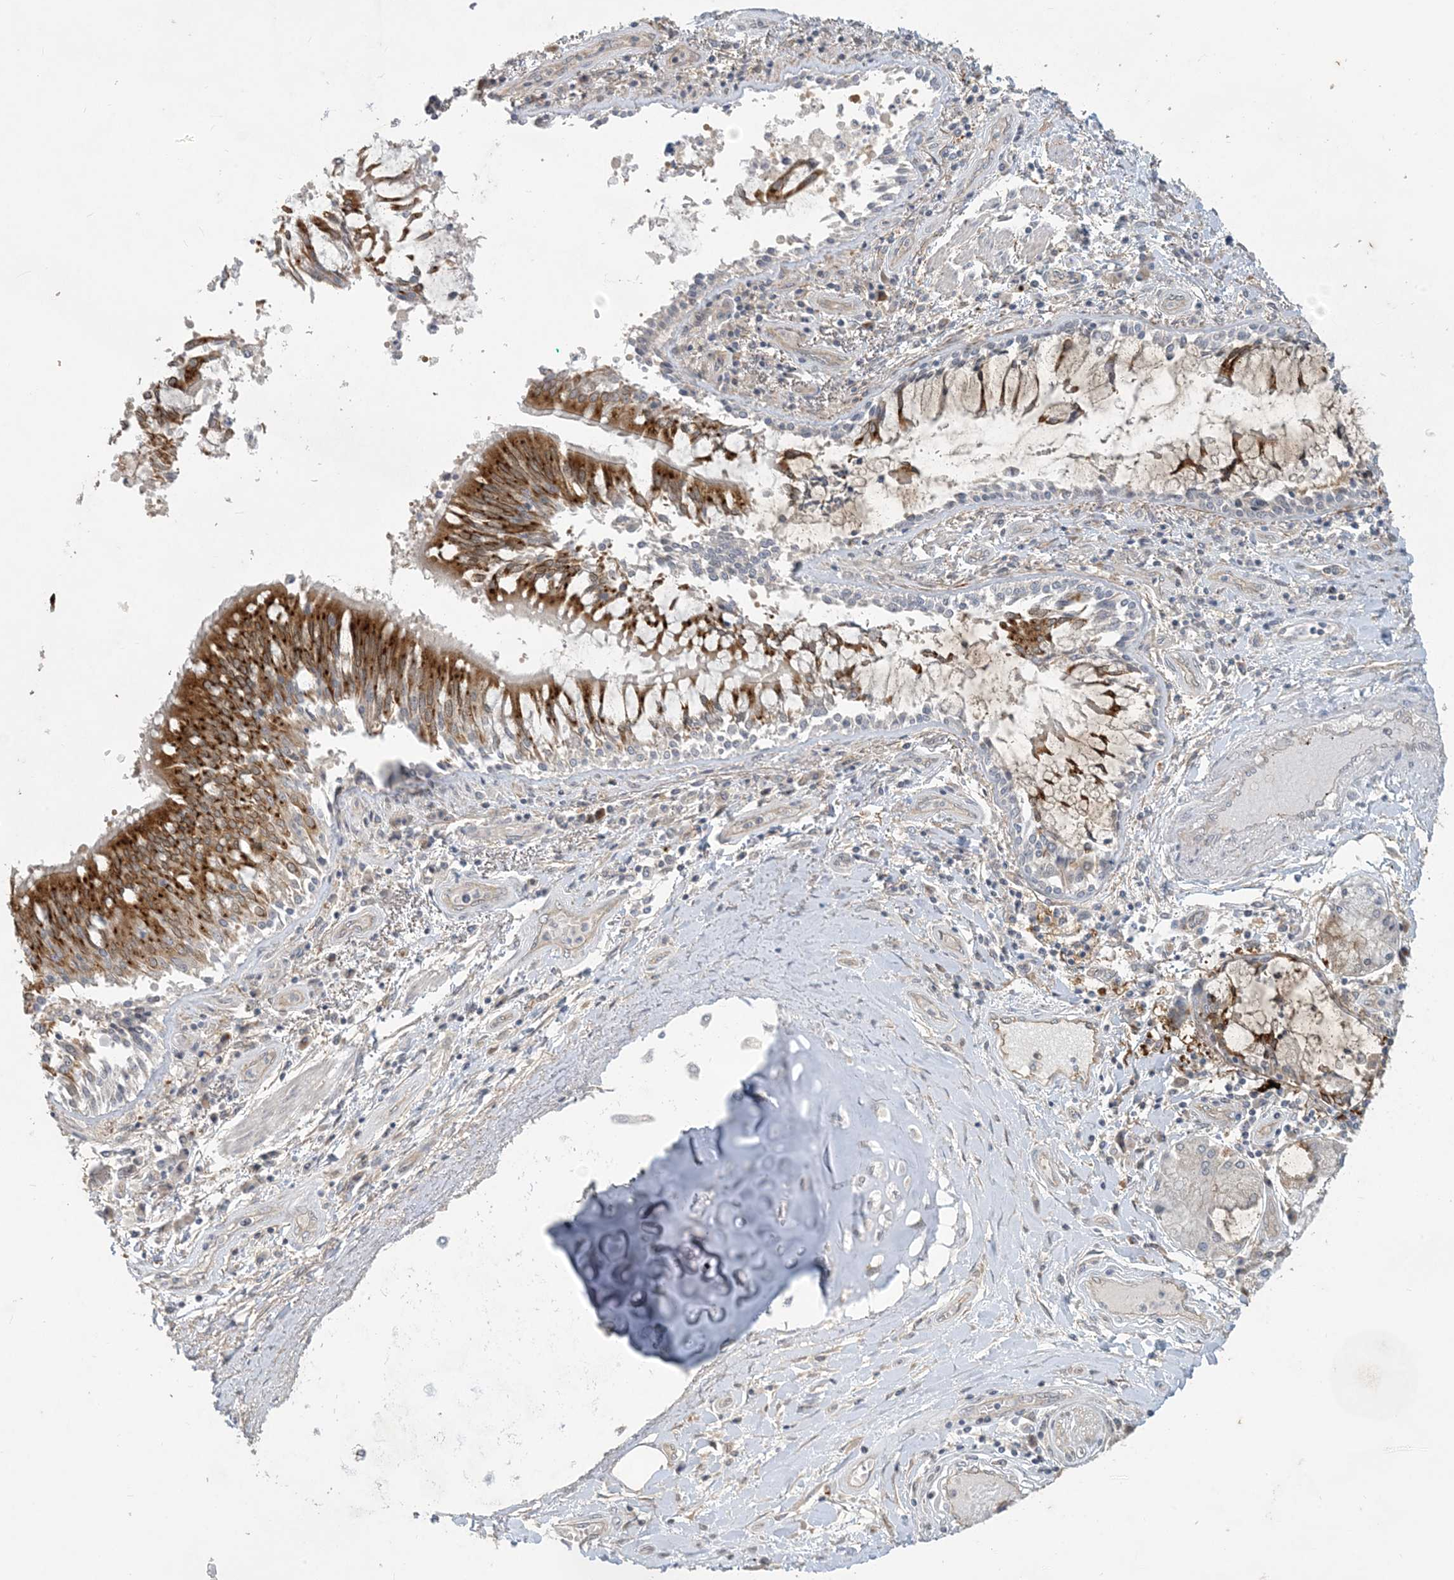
{"staining": {"intensity": "strong", "quantity": ">75%", "location": "cytoplasmic/membranous"}, "tissue": "adipose tissue", "cell_type": "Adipocytes", "image_type": "normal", "snomed": [{"axis": "morphology", "description": "Normal tissue, NOS"}, {"axis": "topography", "description": "Cartilage tissue"}, {"axis": "topography", "description": "Bronchus"}, {"axis": "topography", "description": "Lung"}, {"axis": "topography", "description": "Peripheral nerve tissue"}], "caption": "High-power microscopy captured an immunohistochemistry (IHC) micrograph of normal adipose tissue, revealing strong cytoplasmic/membranous positivity in approximately >75% of adipocytes.", "gene": "CDS1", "patient": {"sex": "female", "age": 49}}